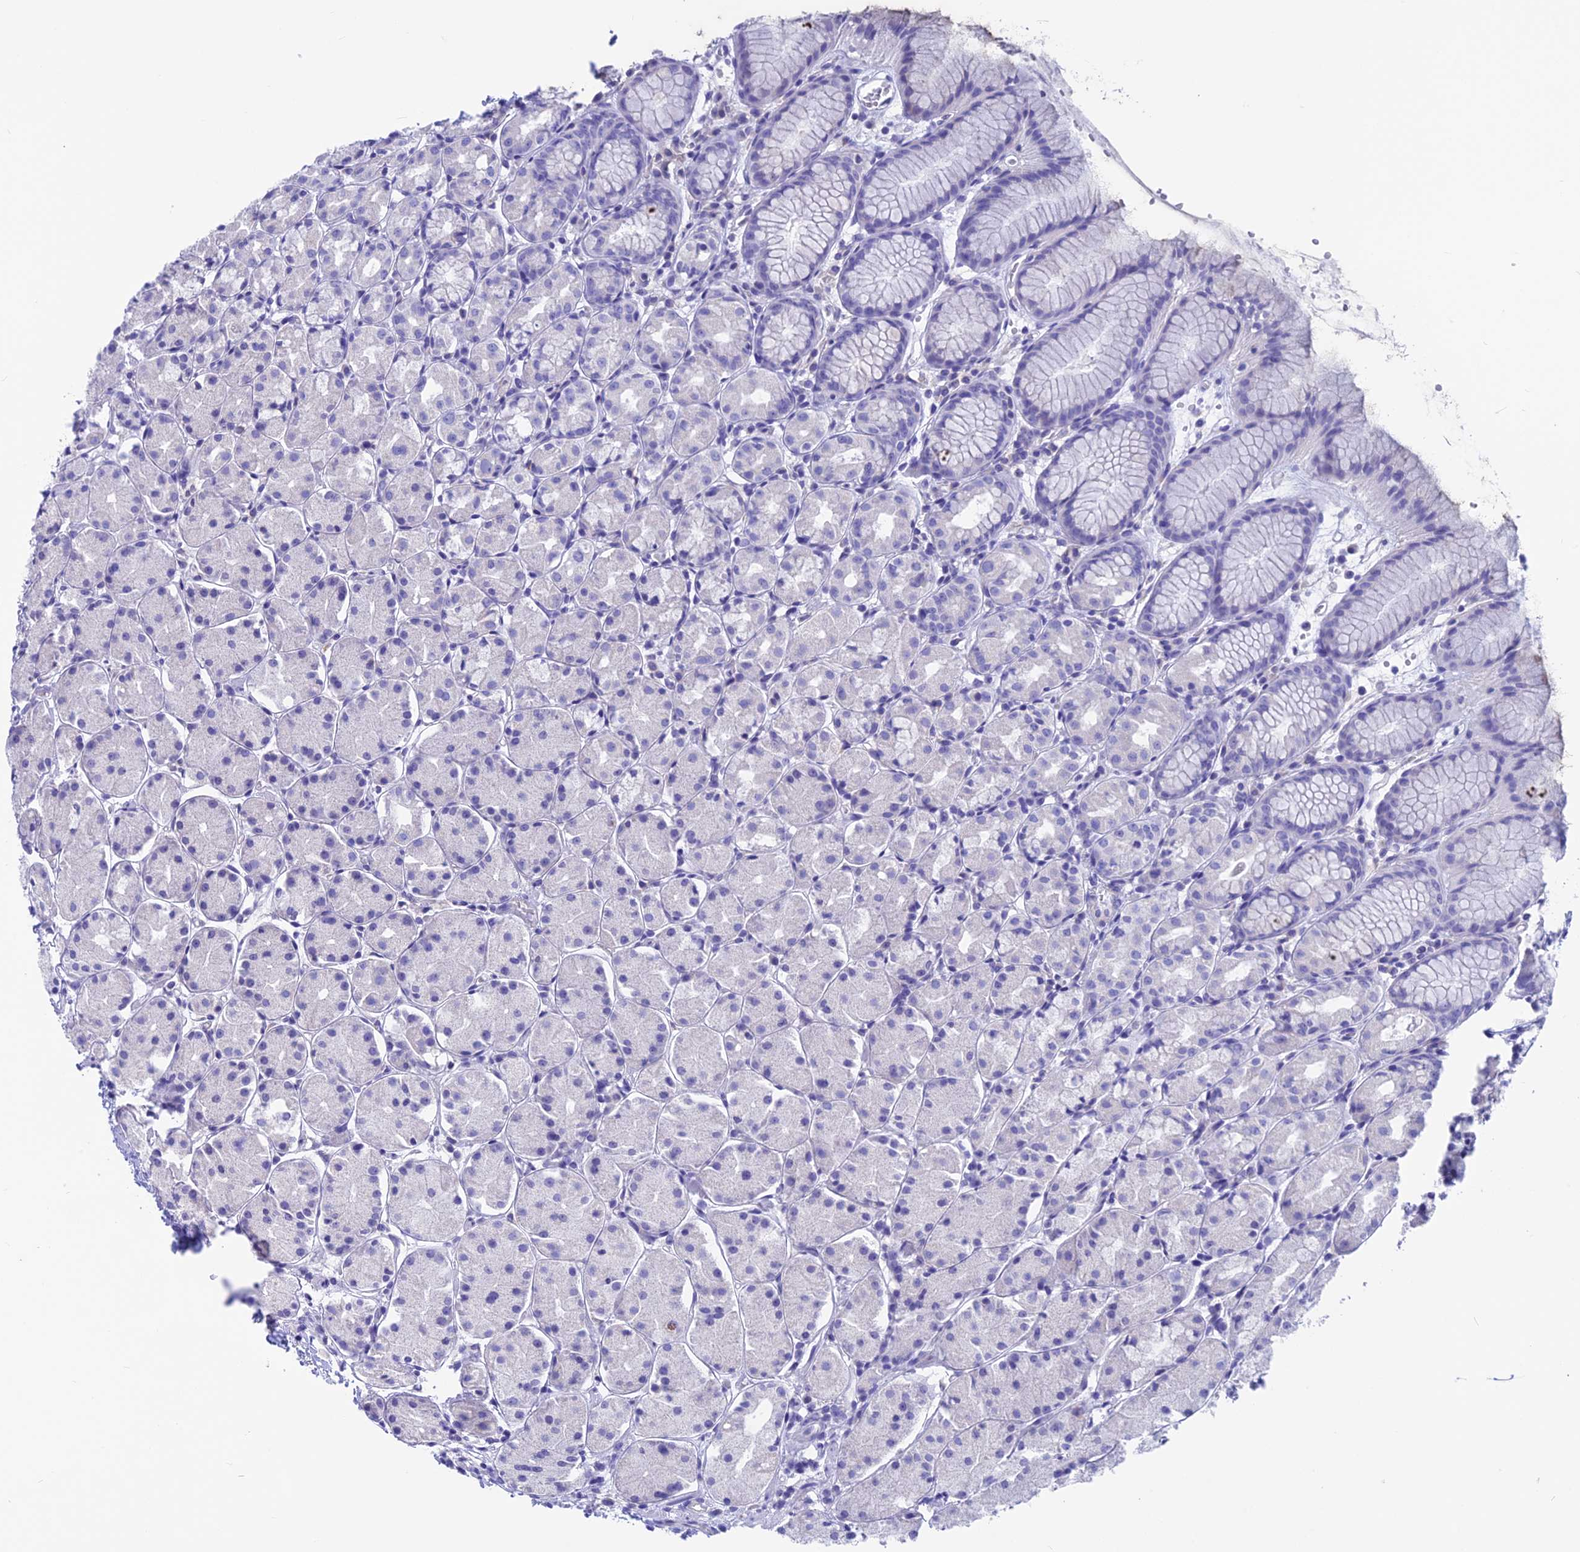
{"staining": {"intensity": "negative", "quantity": "none", "location": "none"}, "tissue": "stomach", "cell_type": "Glandular cells", "image_type": "normal", "snomed": [{"axis": "morphology", "description": "Normal tissue, NOS"}, {"axis": "topography", "description": "Stomach, upper"}], "caption": "This is an immunohistochemistry (IHC) histopathology image of unremarkable human stomach. There is no staining in glandular cells.", "gene": "GNGT2", "patient": {"sex": "male", "age": 47}}